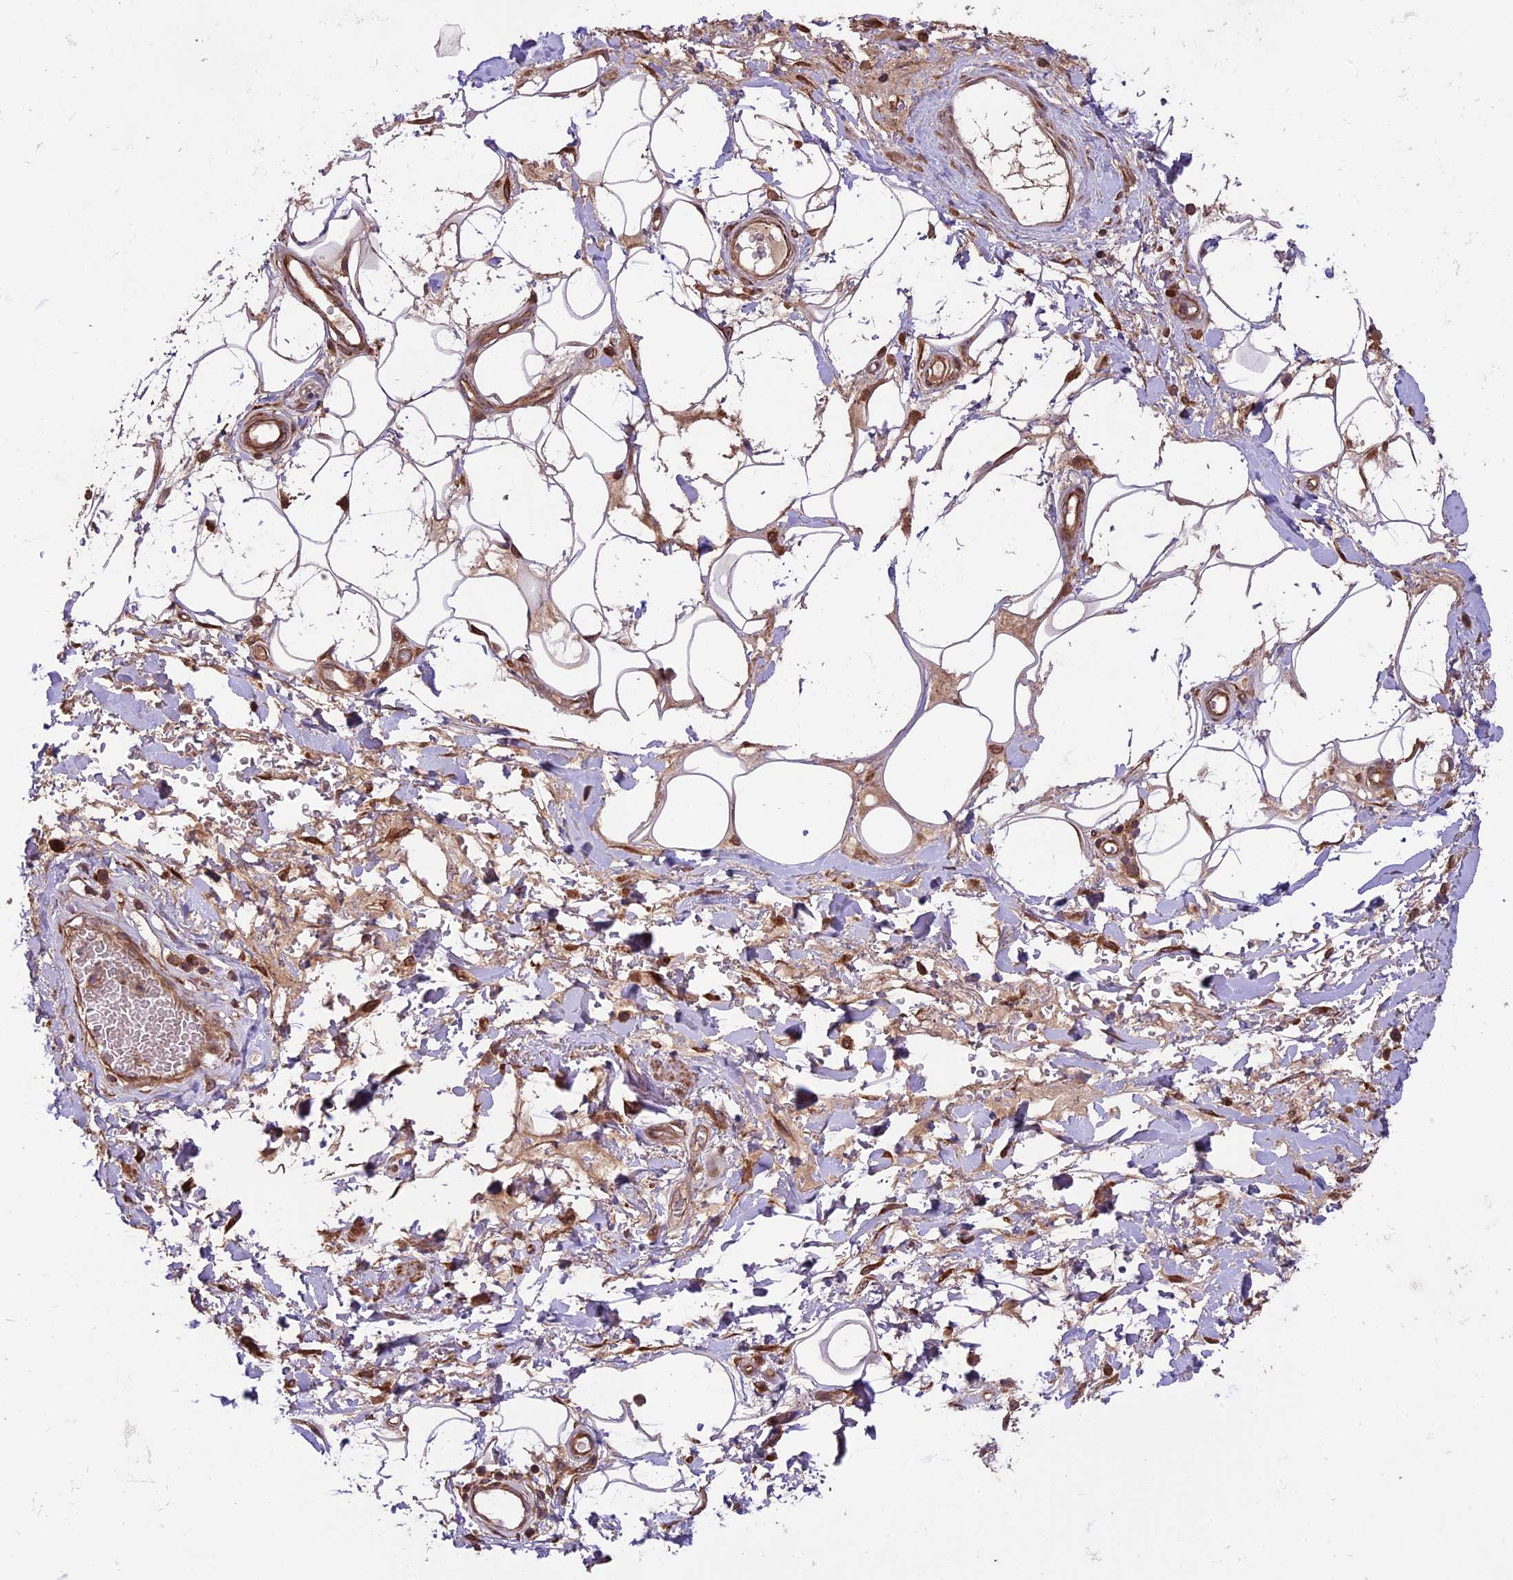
{"staining": {"intensity": "moderate", "quantity": "25%-75%", "location": "cytoplasmic/membranous"}, "tissue": "adipose tissue", "cell_type": "Adipocytes", "image_type": "normal", "snomed": [{"axis": "morphology", "description": "Normal tissue, NOS"}, {"axis": "morphology", "description": "Adenocarcinoma, NOS"}, {"axis": "topography", "description": "Rectum"}, {"axis": "topography", "description": "Vagina"}, {"axis": "topography", "description": "Peripheral nerve tissue"}], "caption": "This is an image of immunohistochemistry staining of normal adipose tissue, which shows moderate positivity in the cytoplasmic/membranous of adipocytes.", "gene": "HDAC5", "patient": {"sex": "female", "age": 71}}